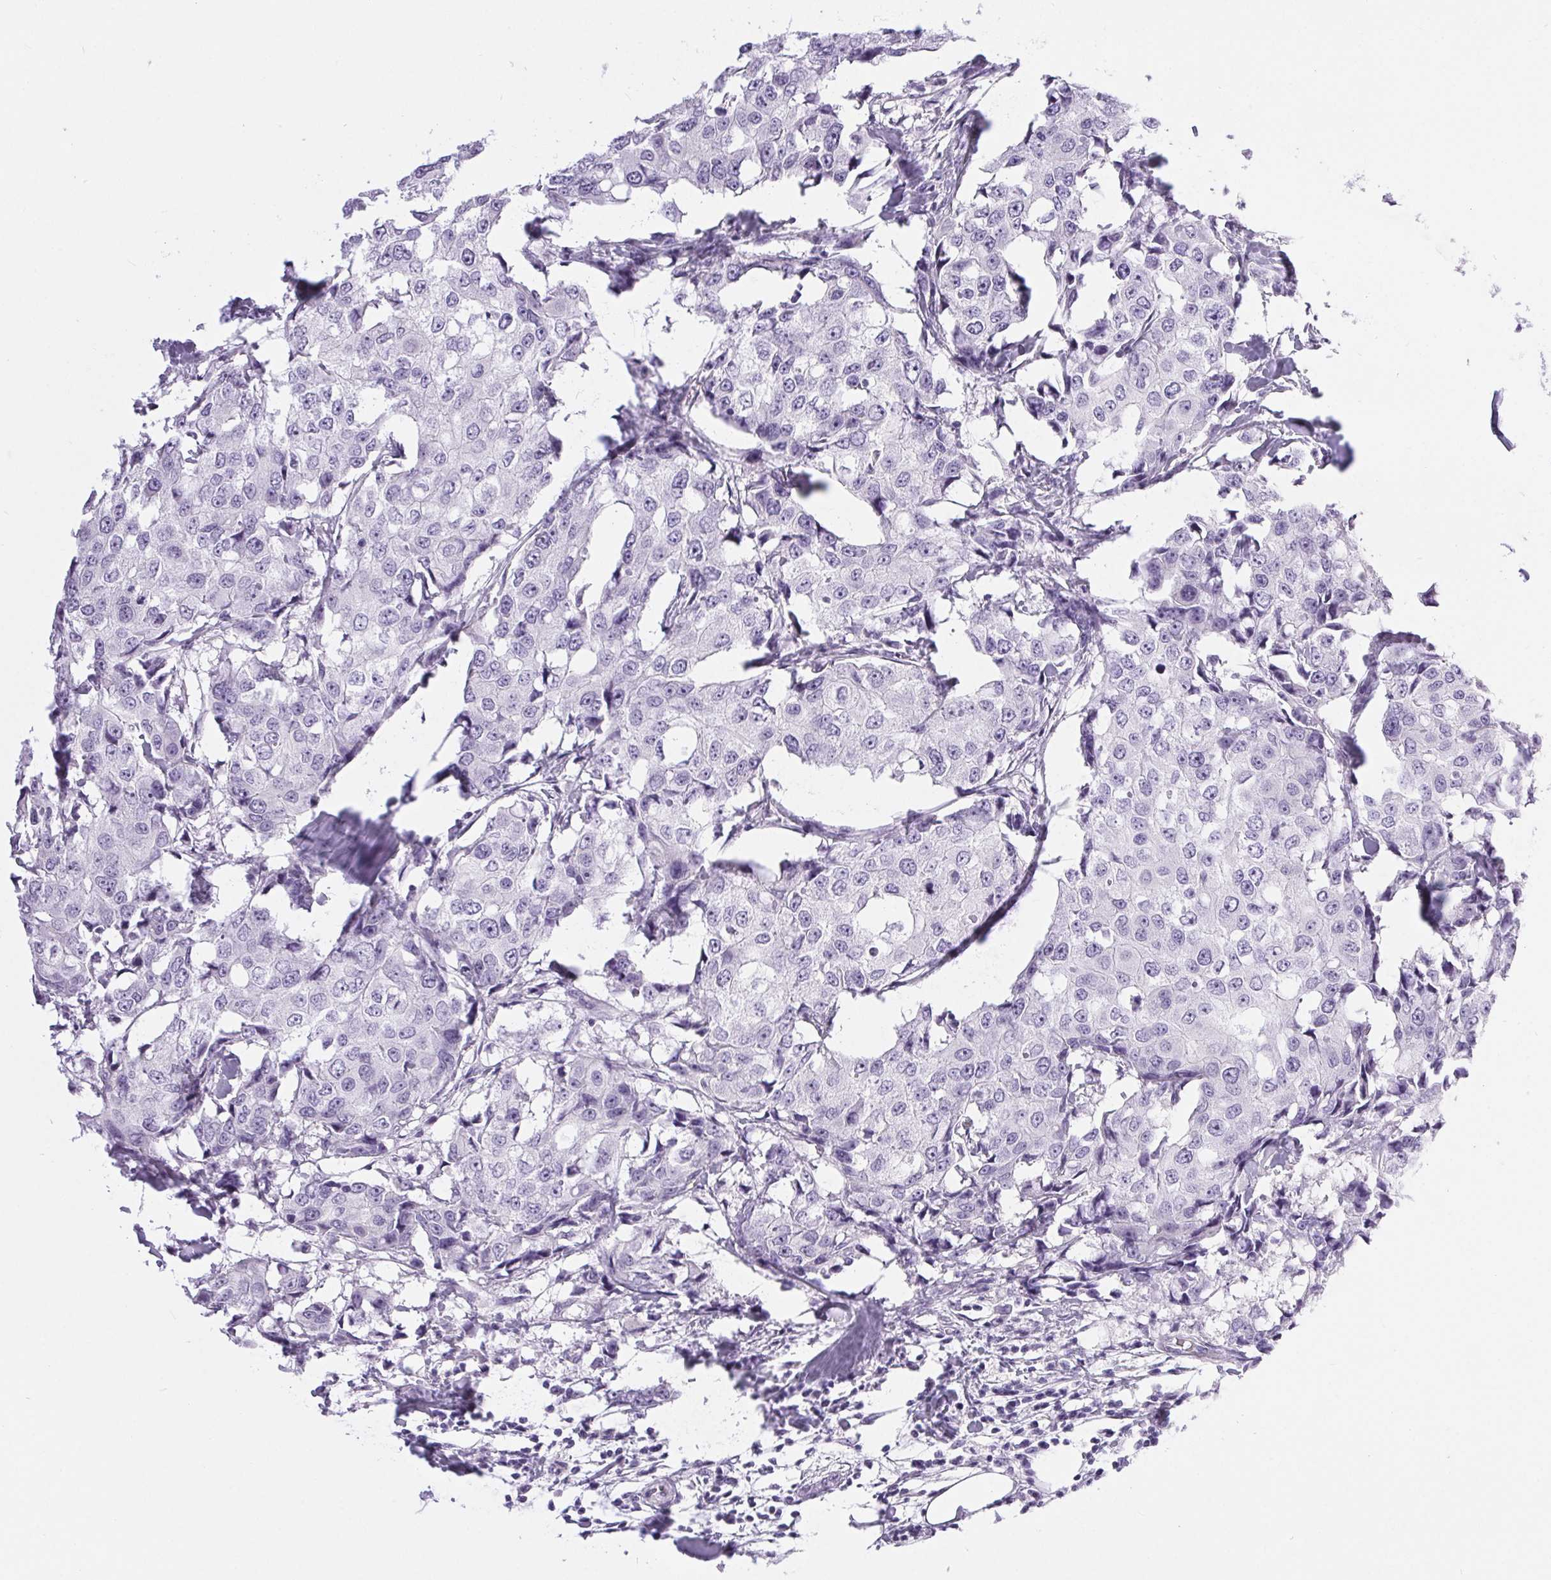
{"staining": {"intensity": "negative", "quantity": "none", "location": "none"}, "tissue": "breast cancer", "cell_type": "Tumor cells", "image_type": "cancer", "snomed": [{"axis": "morphology", "description": "Duct carcinoma"}, {"axis": "topography", "description": "Breast"}], "caption": "The immunohistochemistry micrograph has no significant staining in tumor cells of breast cancer (intraductal carcinoma) tissue.", "gene": "XDH", "patient": {"sex": "female", "age": 27}}